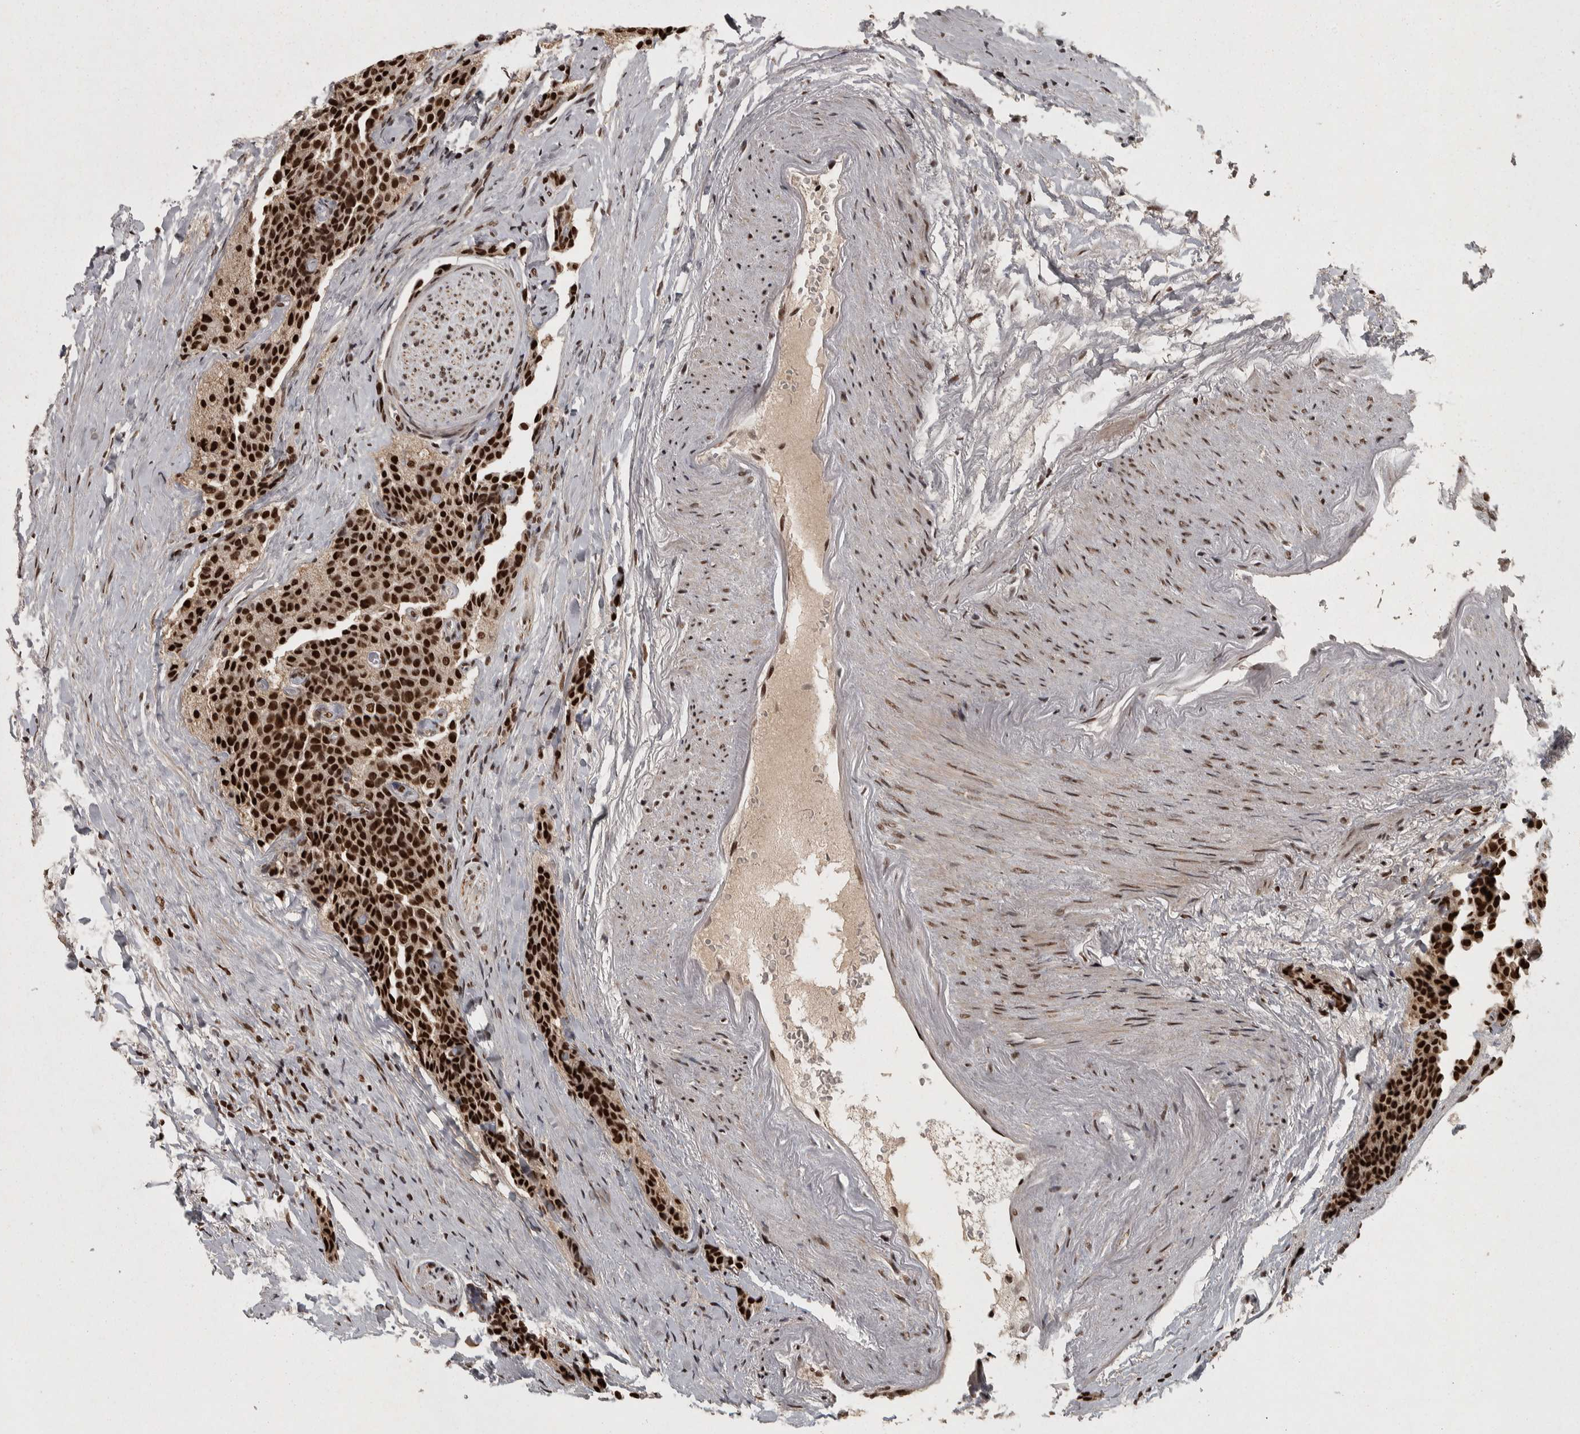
{"staining": {"intensity": "strong", "quantity": ">75%", "location": "nuclear"}, "tissue": "carcinoid", "cell_type": "Tumor cells", "image_type": "cancer", "snomed": [{"axis": "morphology", "description": "Carcinoid, malignant, NOS"}, {"axis": "topography", "description": "Colon"}], "caption": "Malignant carcinoid stained with DAB immunohistochemistry shows high levels of strong nuclear positivity in about >75% of tumor cells. The staining was performed using DAB (3,3'-diaminobenzidine), with brown indicating positive protein expression. Nuclei are stained blue with hematoxylin.", "gene": "ZFHX4", "patient": {"sex": "female", "age": 61}}